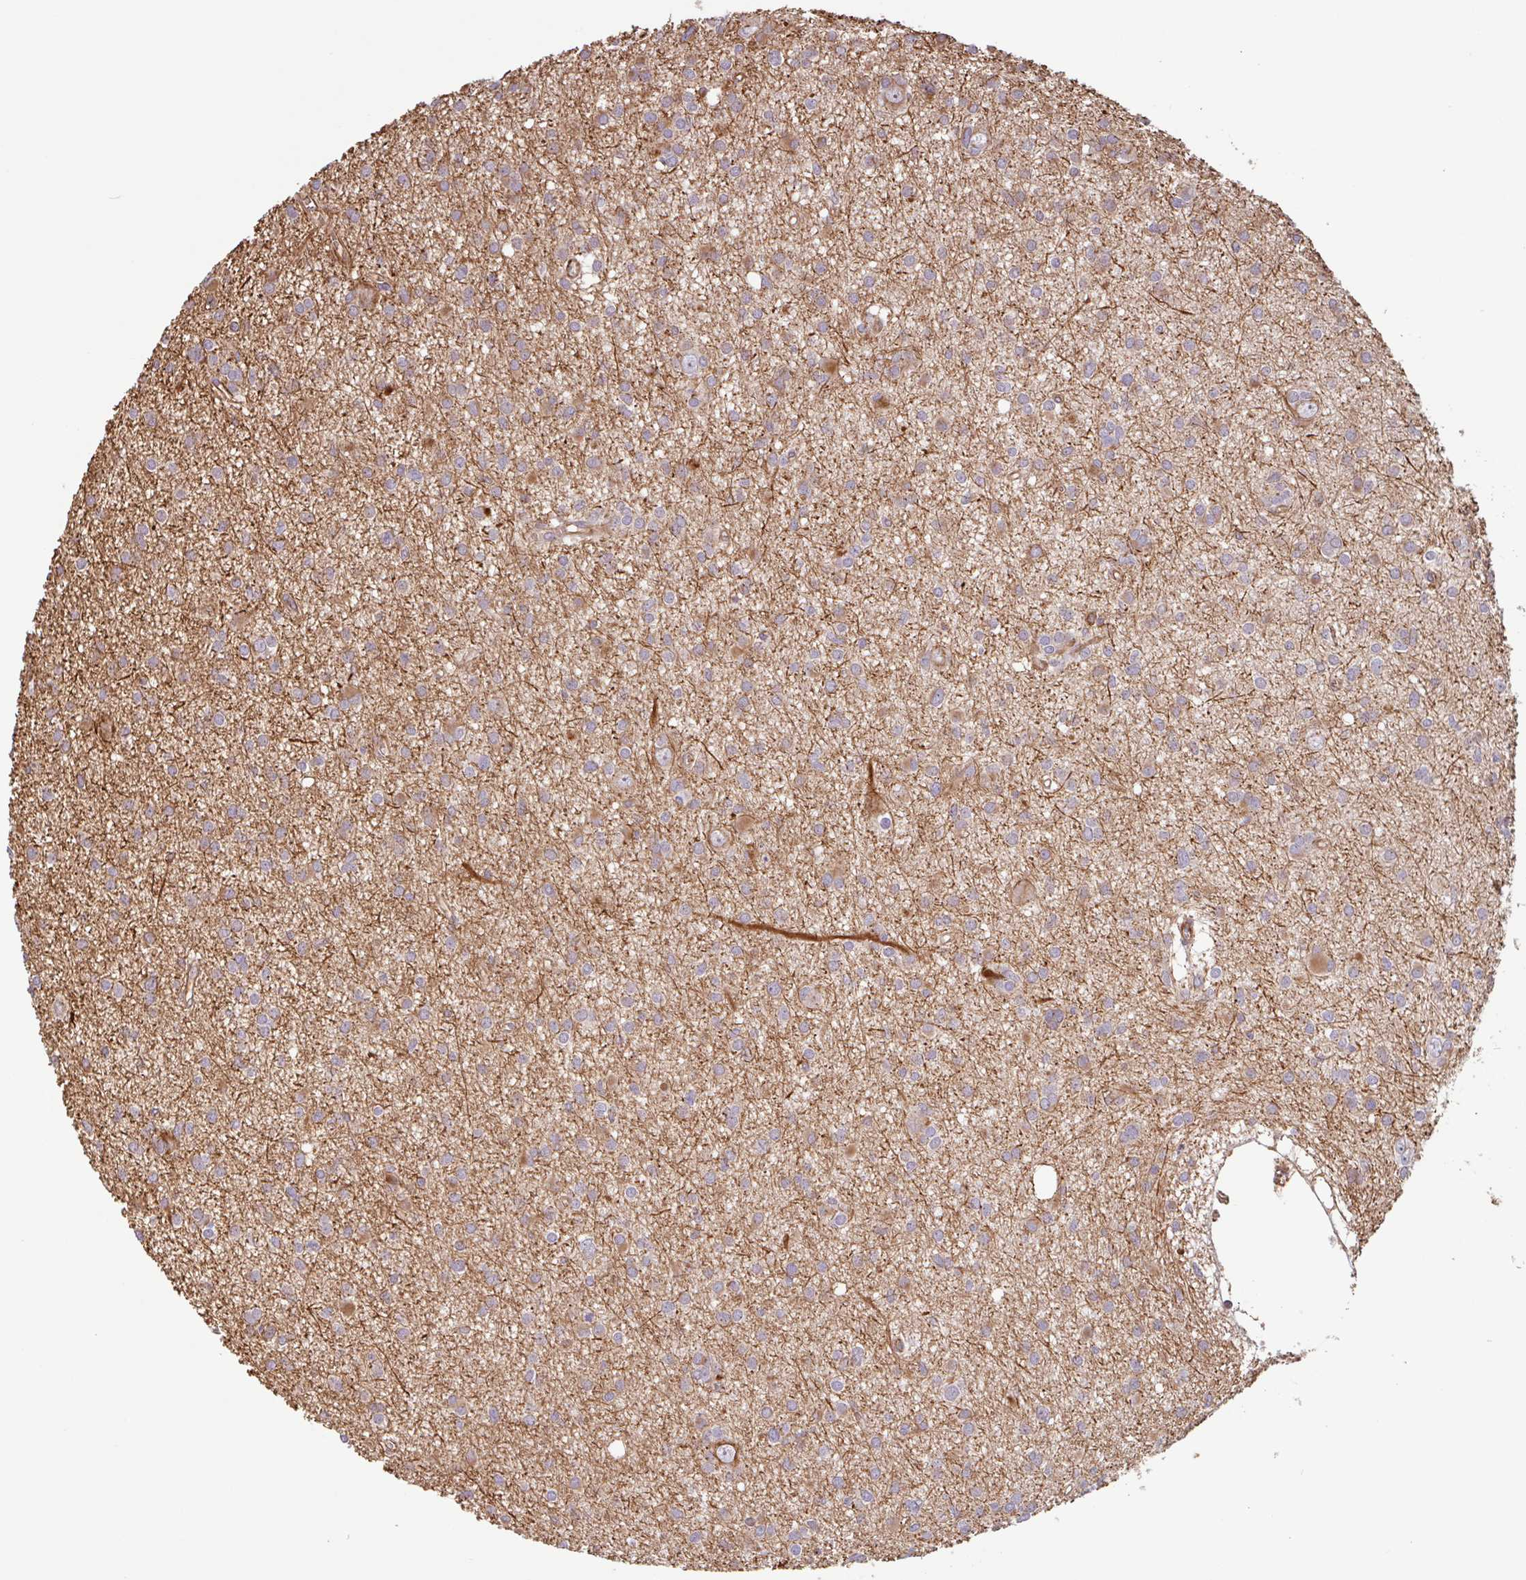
{"staining": {"intensity": "moderate", "quantity": "<25%", "location": "cytoplasmic/membranous"}, "tissue": "glioma", "cell_type": "Tumor cells", "image_type": "cancer", "snomed": [{"axis": "morphology", "description": "Glioma, malignant, High grade"}, {"axis": "topography", "description": "Brain"}], "caption": "Glioma stained for a protein (brown) displays moderate cytoplasmic/membranous positive staining in about <25% of tumor cells.", "gene": "ZNF790", "patient": {"sex": "male", "age": 23}}